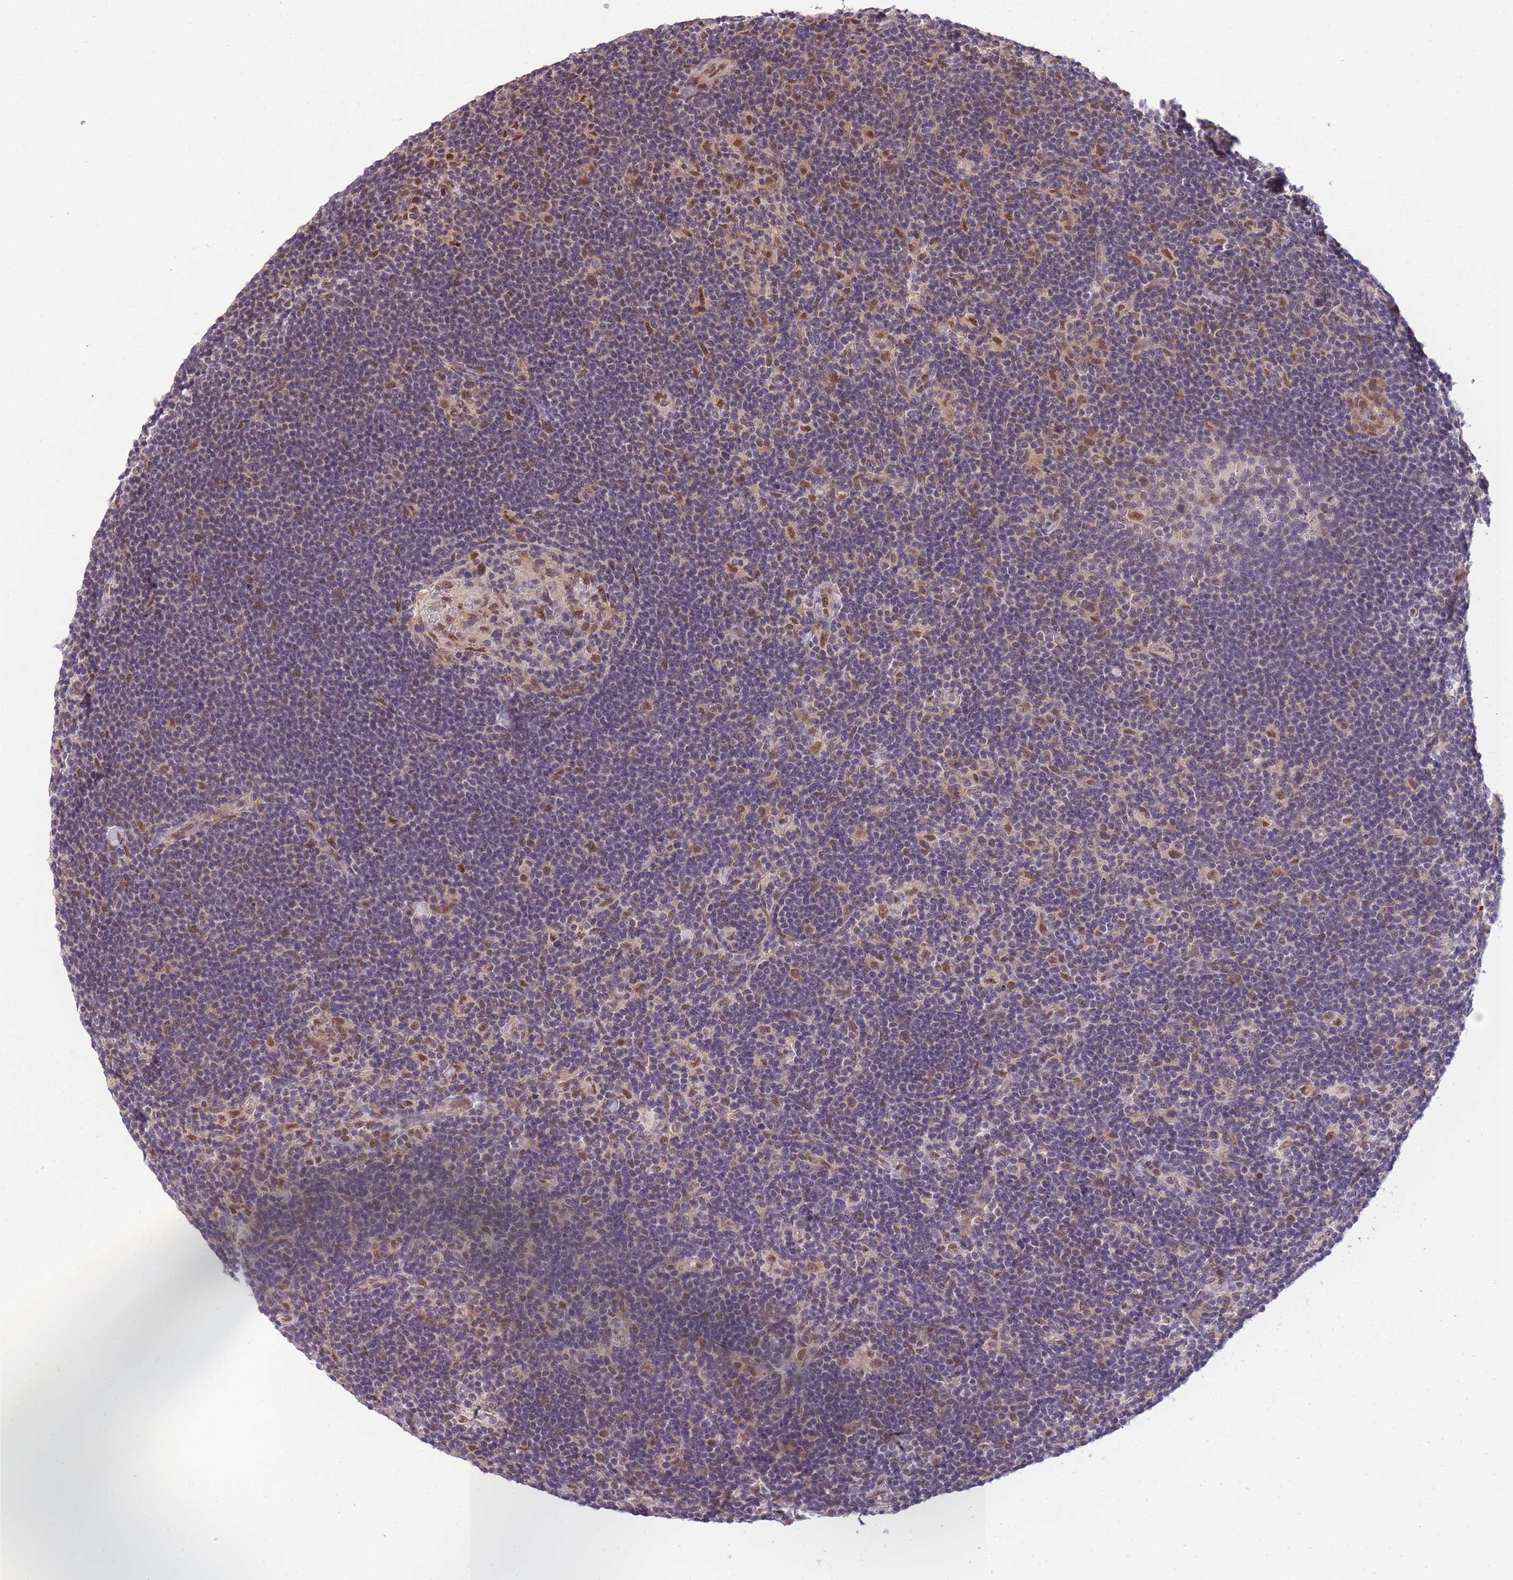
{"staining": {"intensity": "weak", "quantity": ">75%", "location": "nuclear"}, "tissue": "lymphoma", "cell_type": "Tumor cells", "image_type": "cancer", "snomed": [{"axis": "morphology", "description": "Hodgkin's disease, NOS"}, {"axis": "topography", "description": "Lymph node"}], "caption": "Tumor cells display low levels of weak nuclear staining in approximately >75% of cells in lymphoma.", "gene": "CDIP1", "patient": {"sex": "female", "age": 57}}